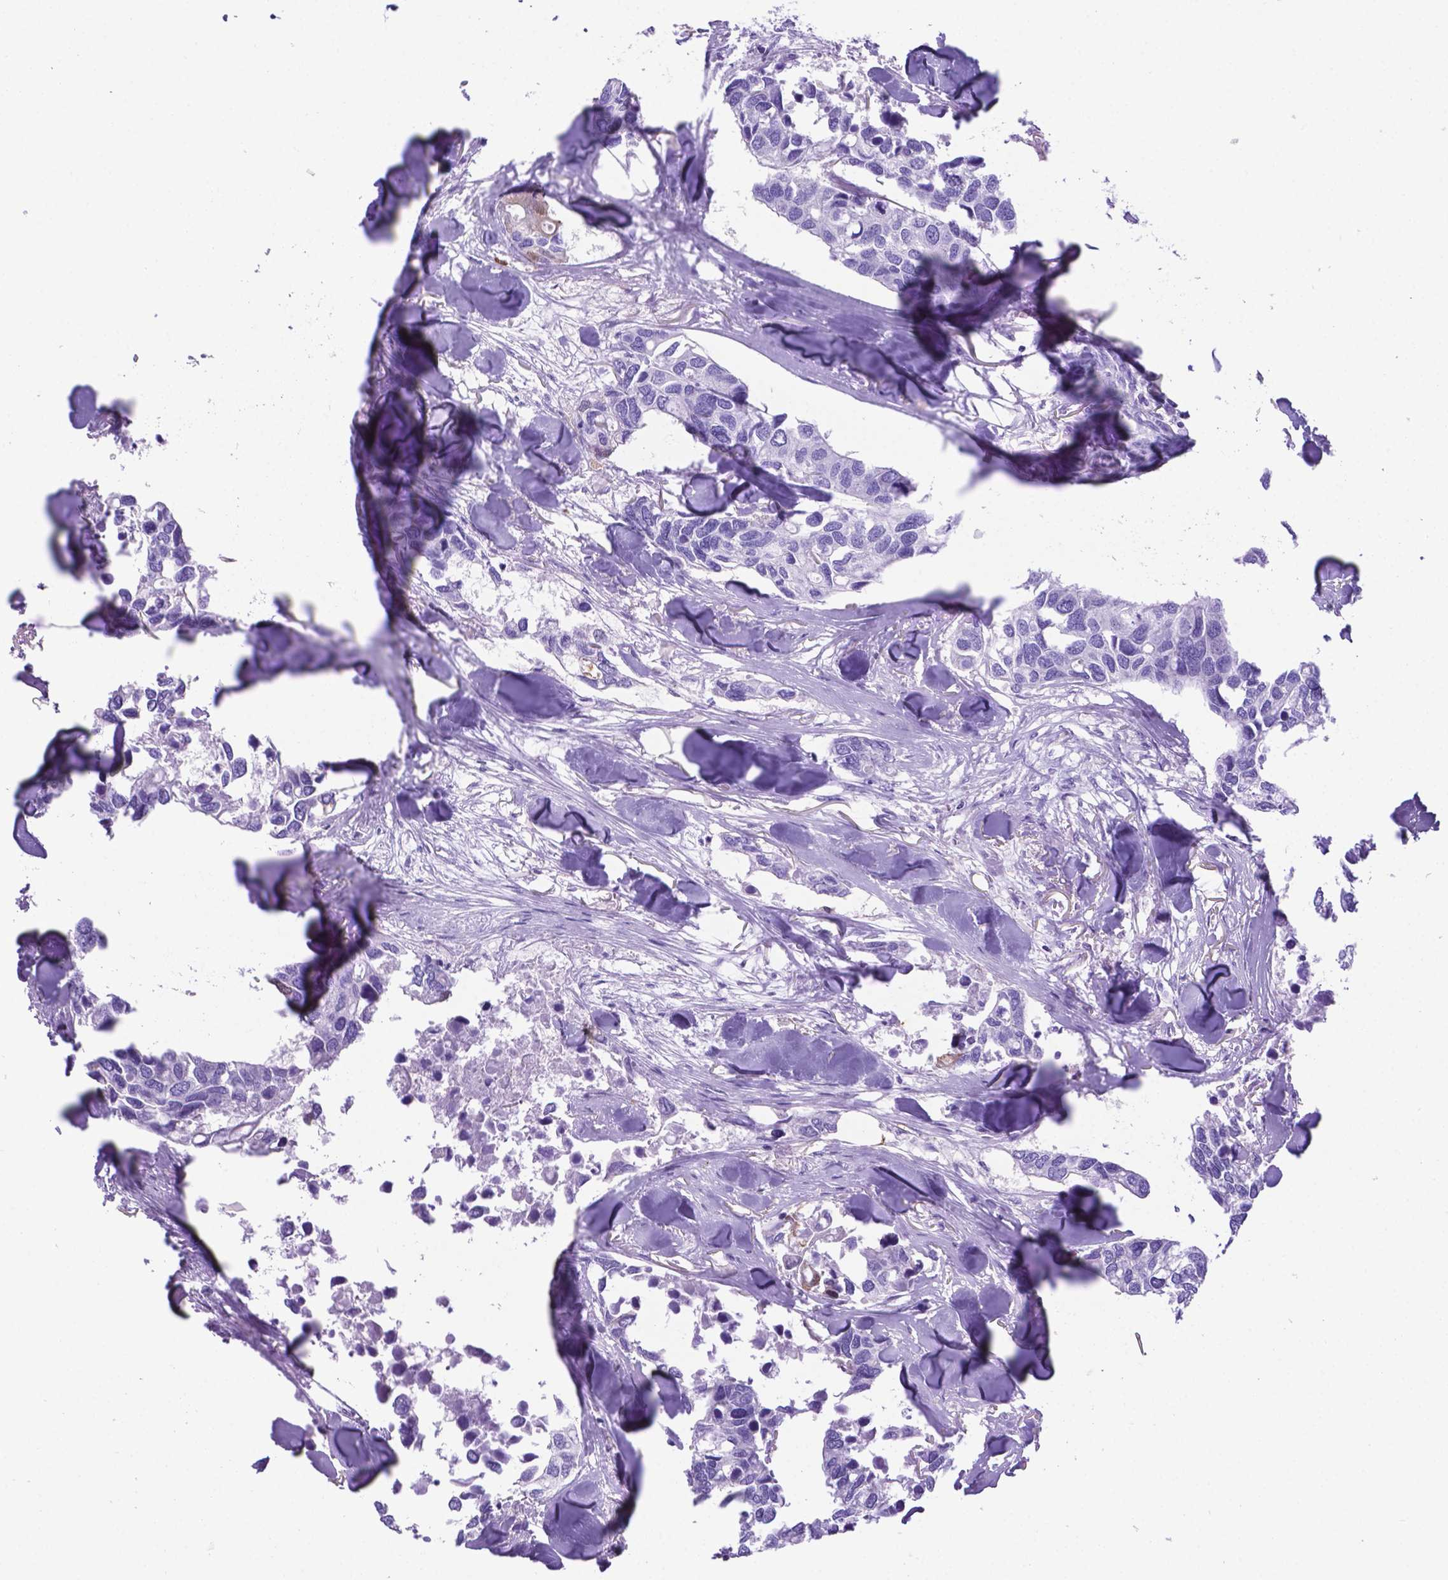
{"staining": {"intensity": "negative", "quantity": "none", "location": "none"}, "tissue": "breast cancer", "cell_type": "Tumor cells", "image_type": "cancer", "snomed": [{"axis": "morphology", "description": "Duct carcinoma"}, {"axis": "topography", "description": "Breast"}], "caption": "Tumor cells are negative for brown protein staining in breast cancer.", "gene": "LZTR1", "patient": {"sex": "female", "age": 83}}